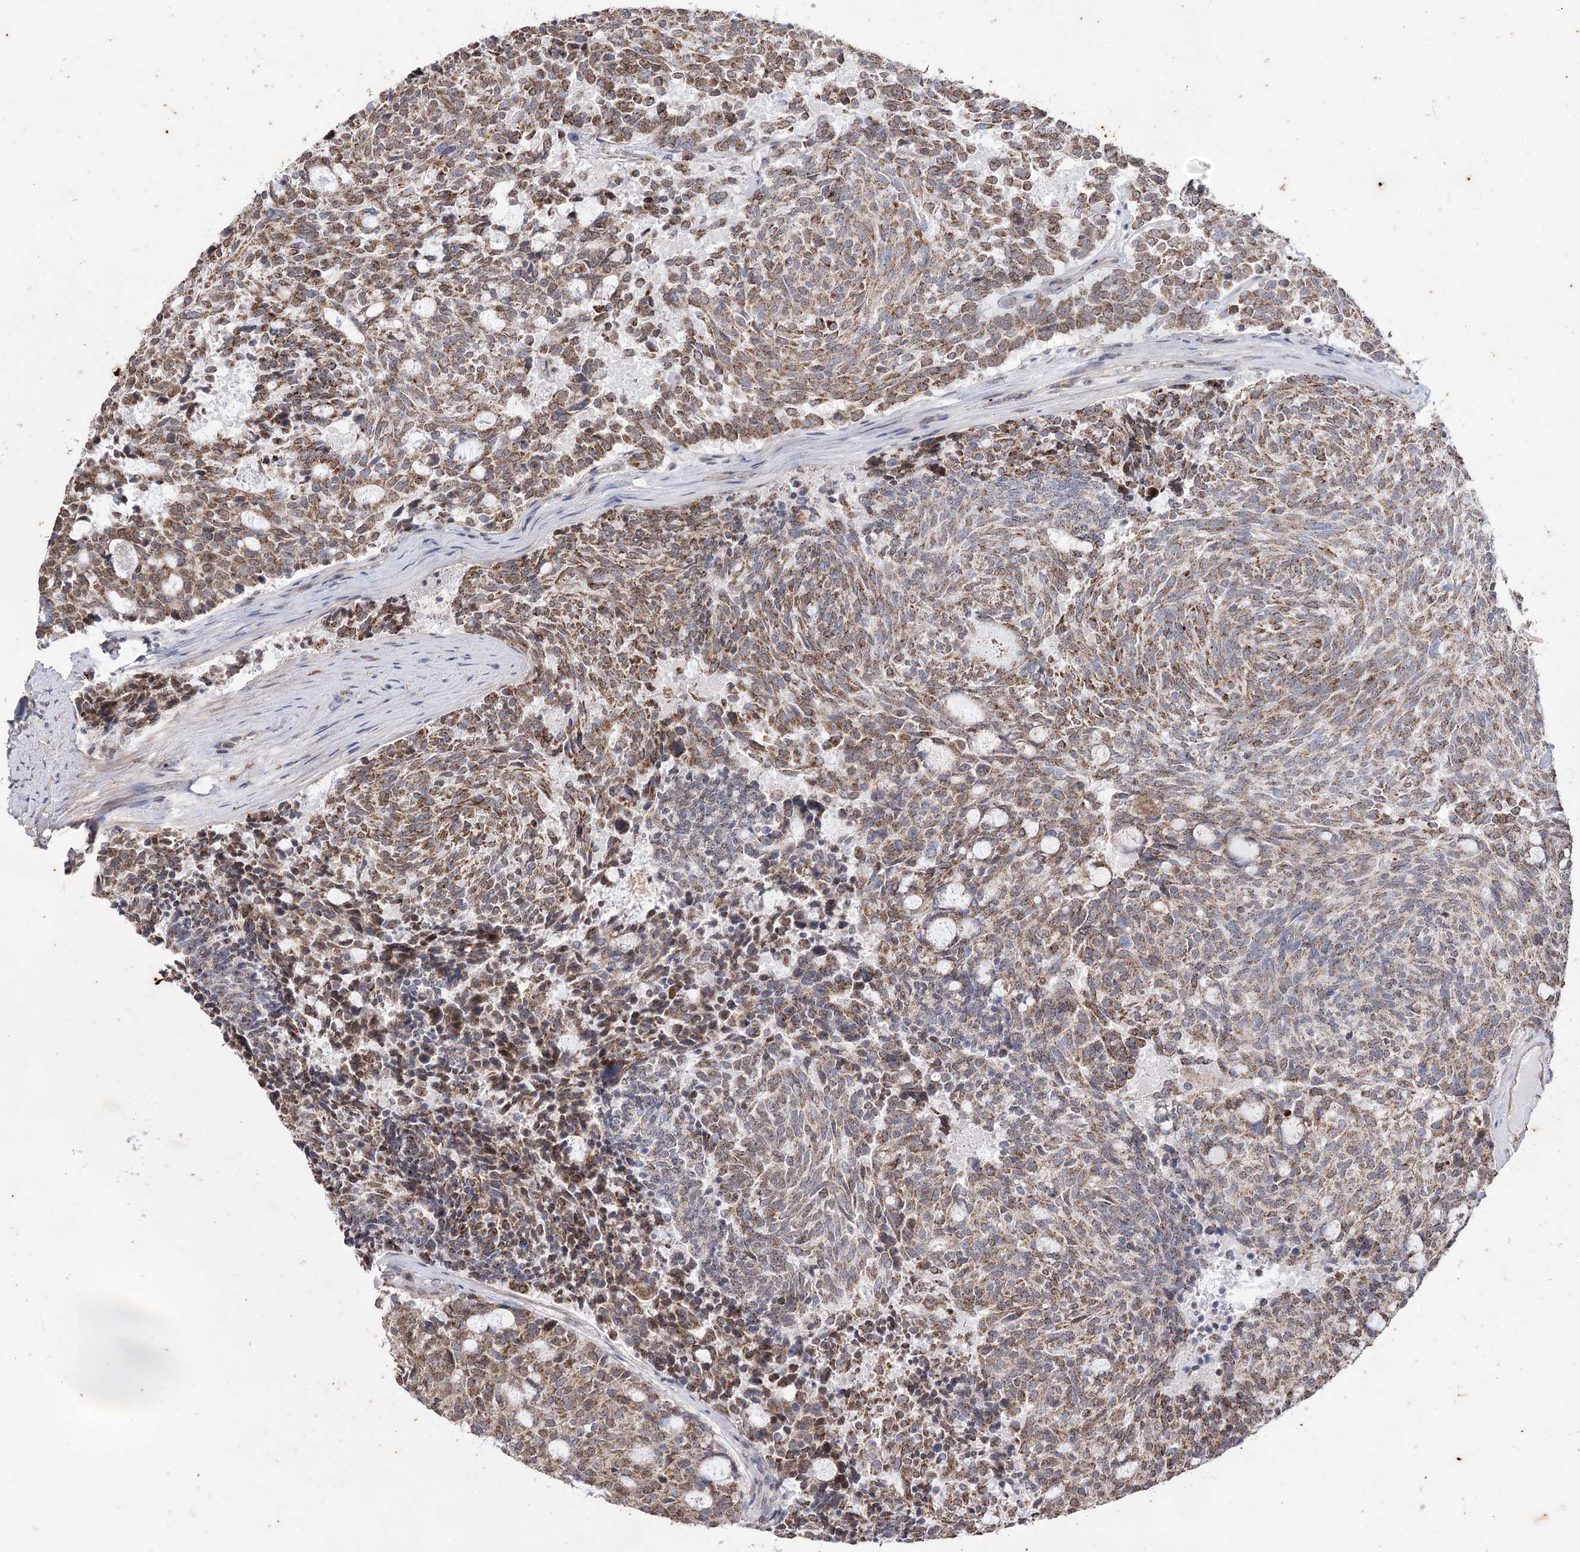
{"staining": {"intensity": "moderate", "quantity": ">75%", "location": "cytoplasmic/membranous"}, "tissue": "carcinoid", "cell_type": "Tumor cells", "image_type": "cancer", "snomed": [{"axis": "morphology", "description": "Carcinoid, malignant, NOS"}, {"axis": "topography", "description": "Pancreas"}], "caption": "Protein staining by IHC shows moderate cytoplasmic/membranous positivity in about >75% of tumor cells in carcinoid.", "gene": "ZSCAN23", "patient": {"sex": "female", "age": 54}}